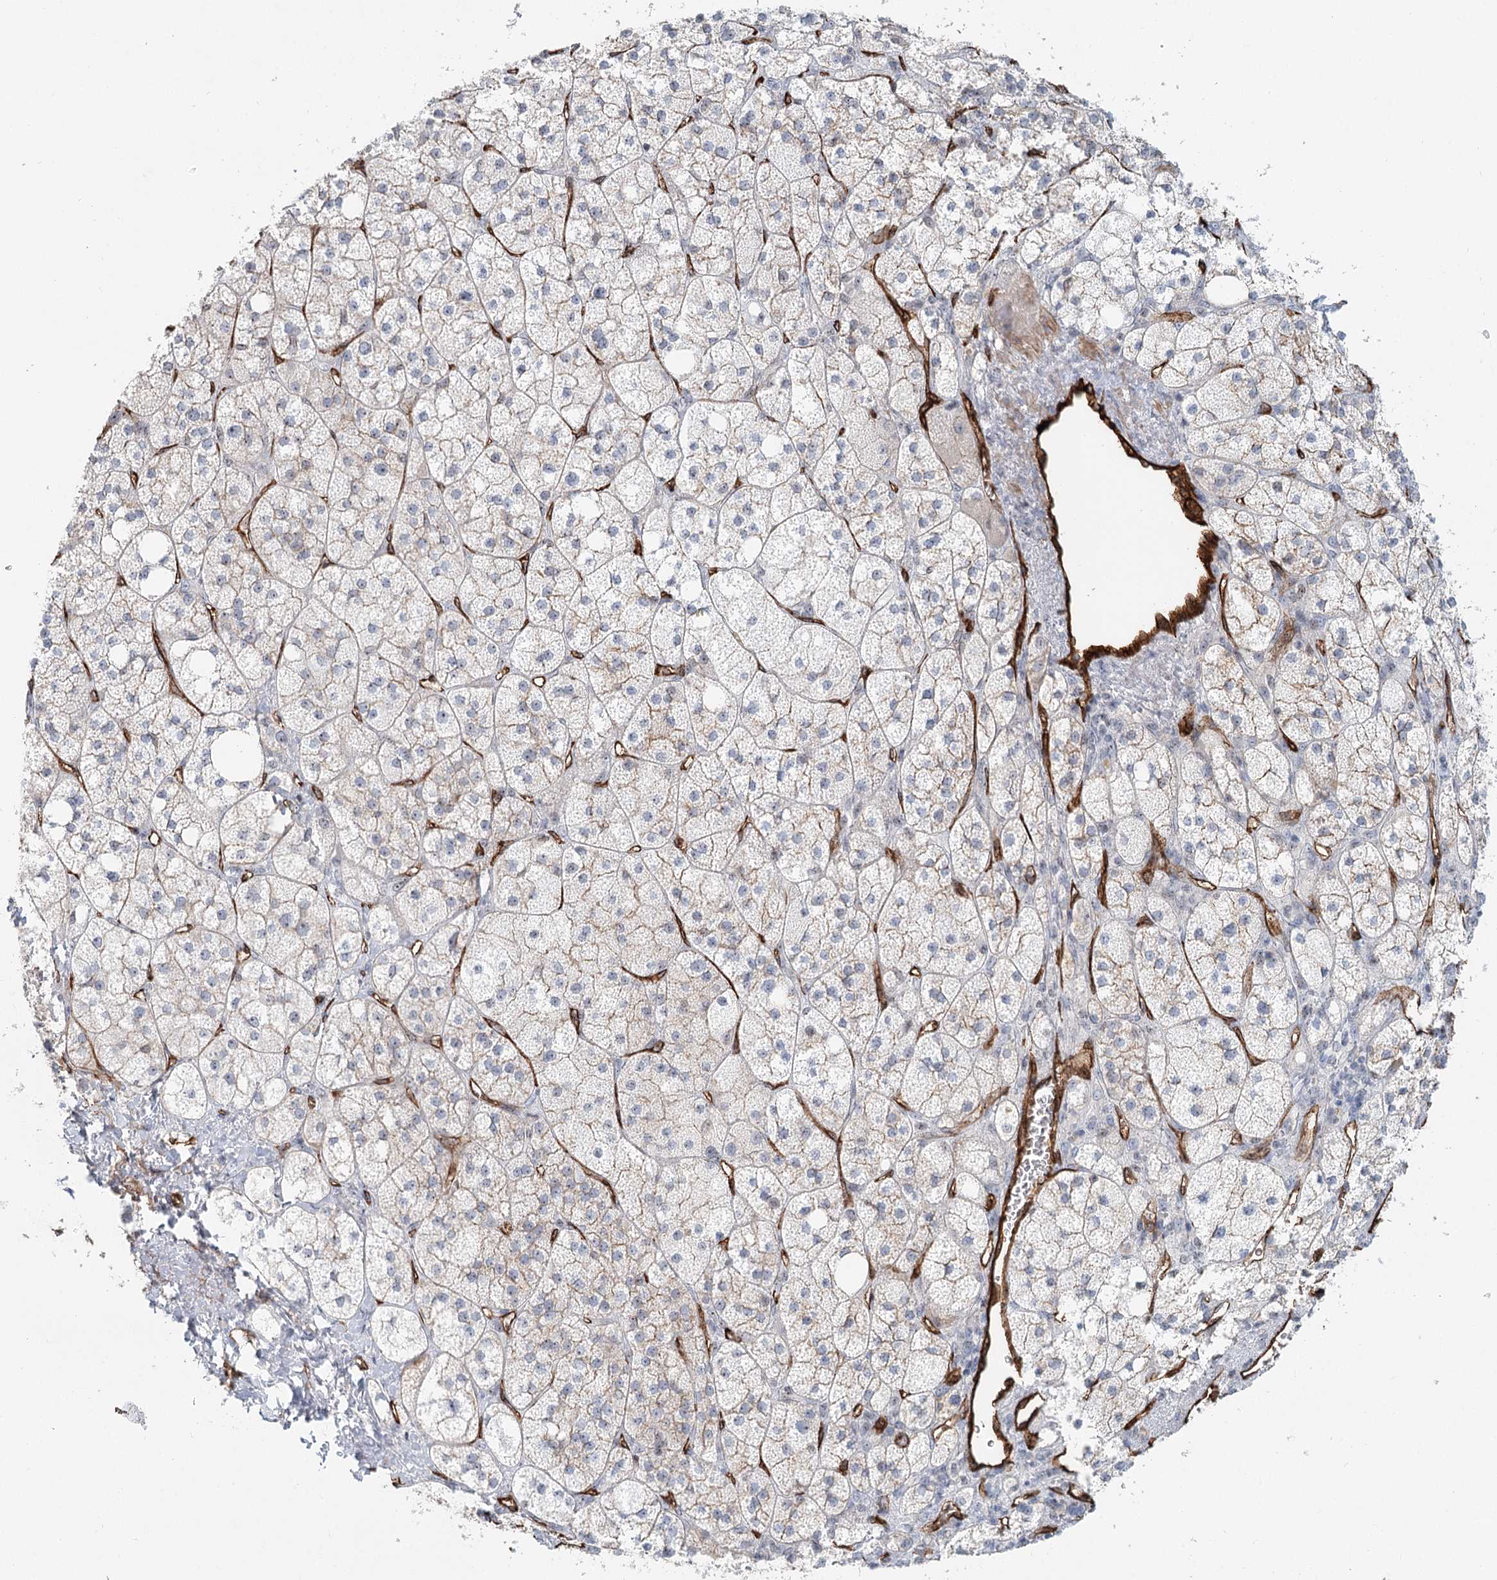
{"staining": {"intensity": "weak", "quantity": "25%-75%", "location": "cytoplasmic/membranous"}, "tissue": "adrenal gland", "cell_type": "Glandular cells", "image_type": "normal", "snomed": [{"axis": "morphology", "description": "Normal tissue, NOS"}, {"axis": "topography", "description": "Adrenal gland"}], "caption": "This micrograph displays normal adrenal gland stained with immunohistochemistry to label a protein in brown. The cytoplasmic/membranous of glandular cells show weak positivity for the protein. Nuclei are counter-stained blue.", "gene": "ZFYVE28", "patient": {"sex": "male", "age": 61}}